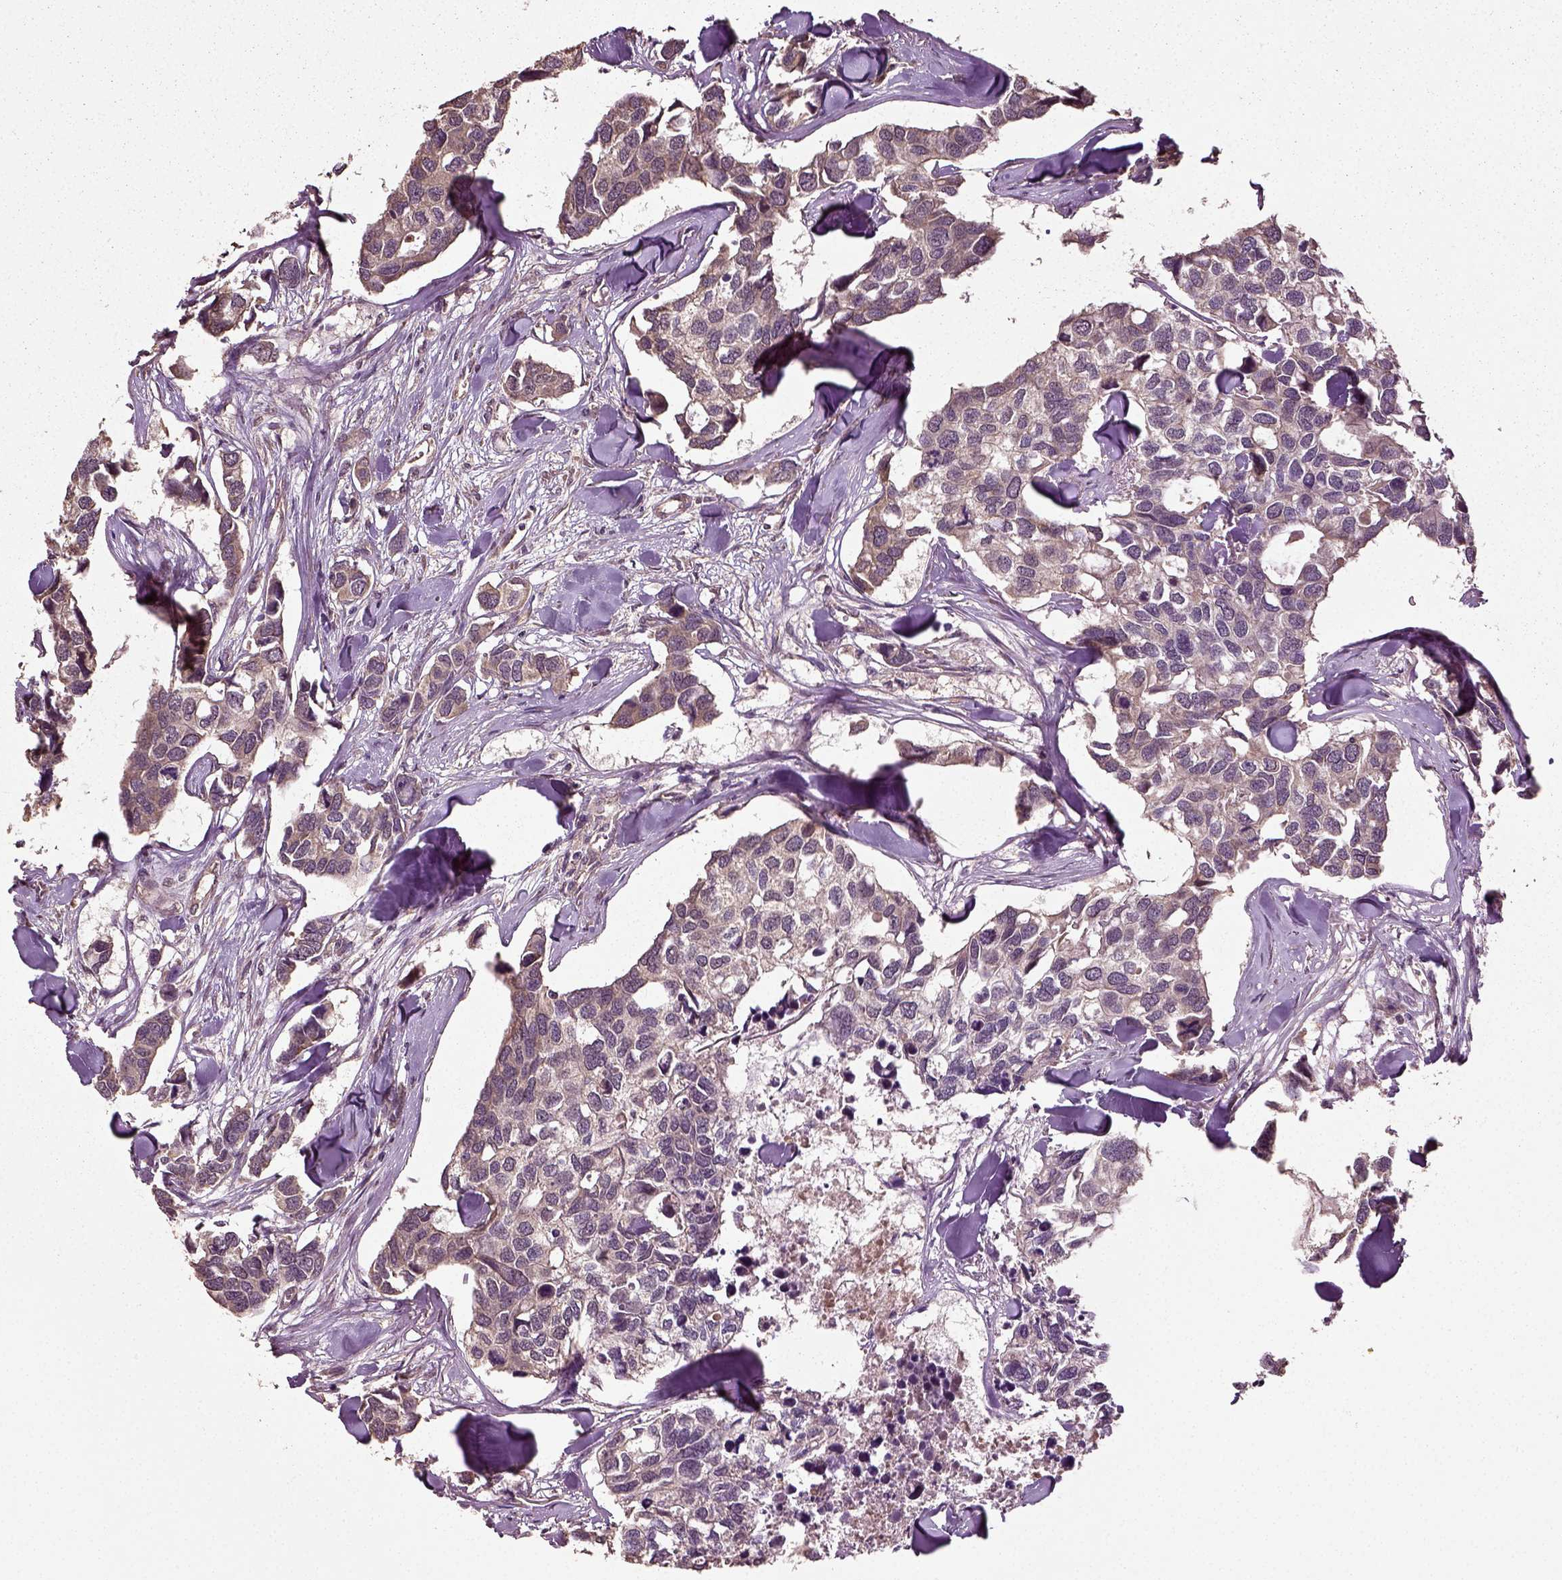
{"staining": {"intensity": "weak", "quantity": "<25%", "location": "cytoplasmic/membranous"}, "tissue": "breast cancer", "cell_type": "Tumor cells", "image_type": "cancer", "snomed": [{"axis": "morphology", "description": "Duct carcinoma"}, {"axis": "topography", "description": "Breast"}], "caption": "Invasive ductal carcinoma (breast) stained for a protein using immunohistochemistry (IHC) exhibits no positivity tumor cells.", "gene": "ERV3-1", "patient": {"sex": "female", "age": 83}}